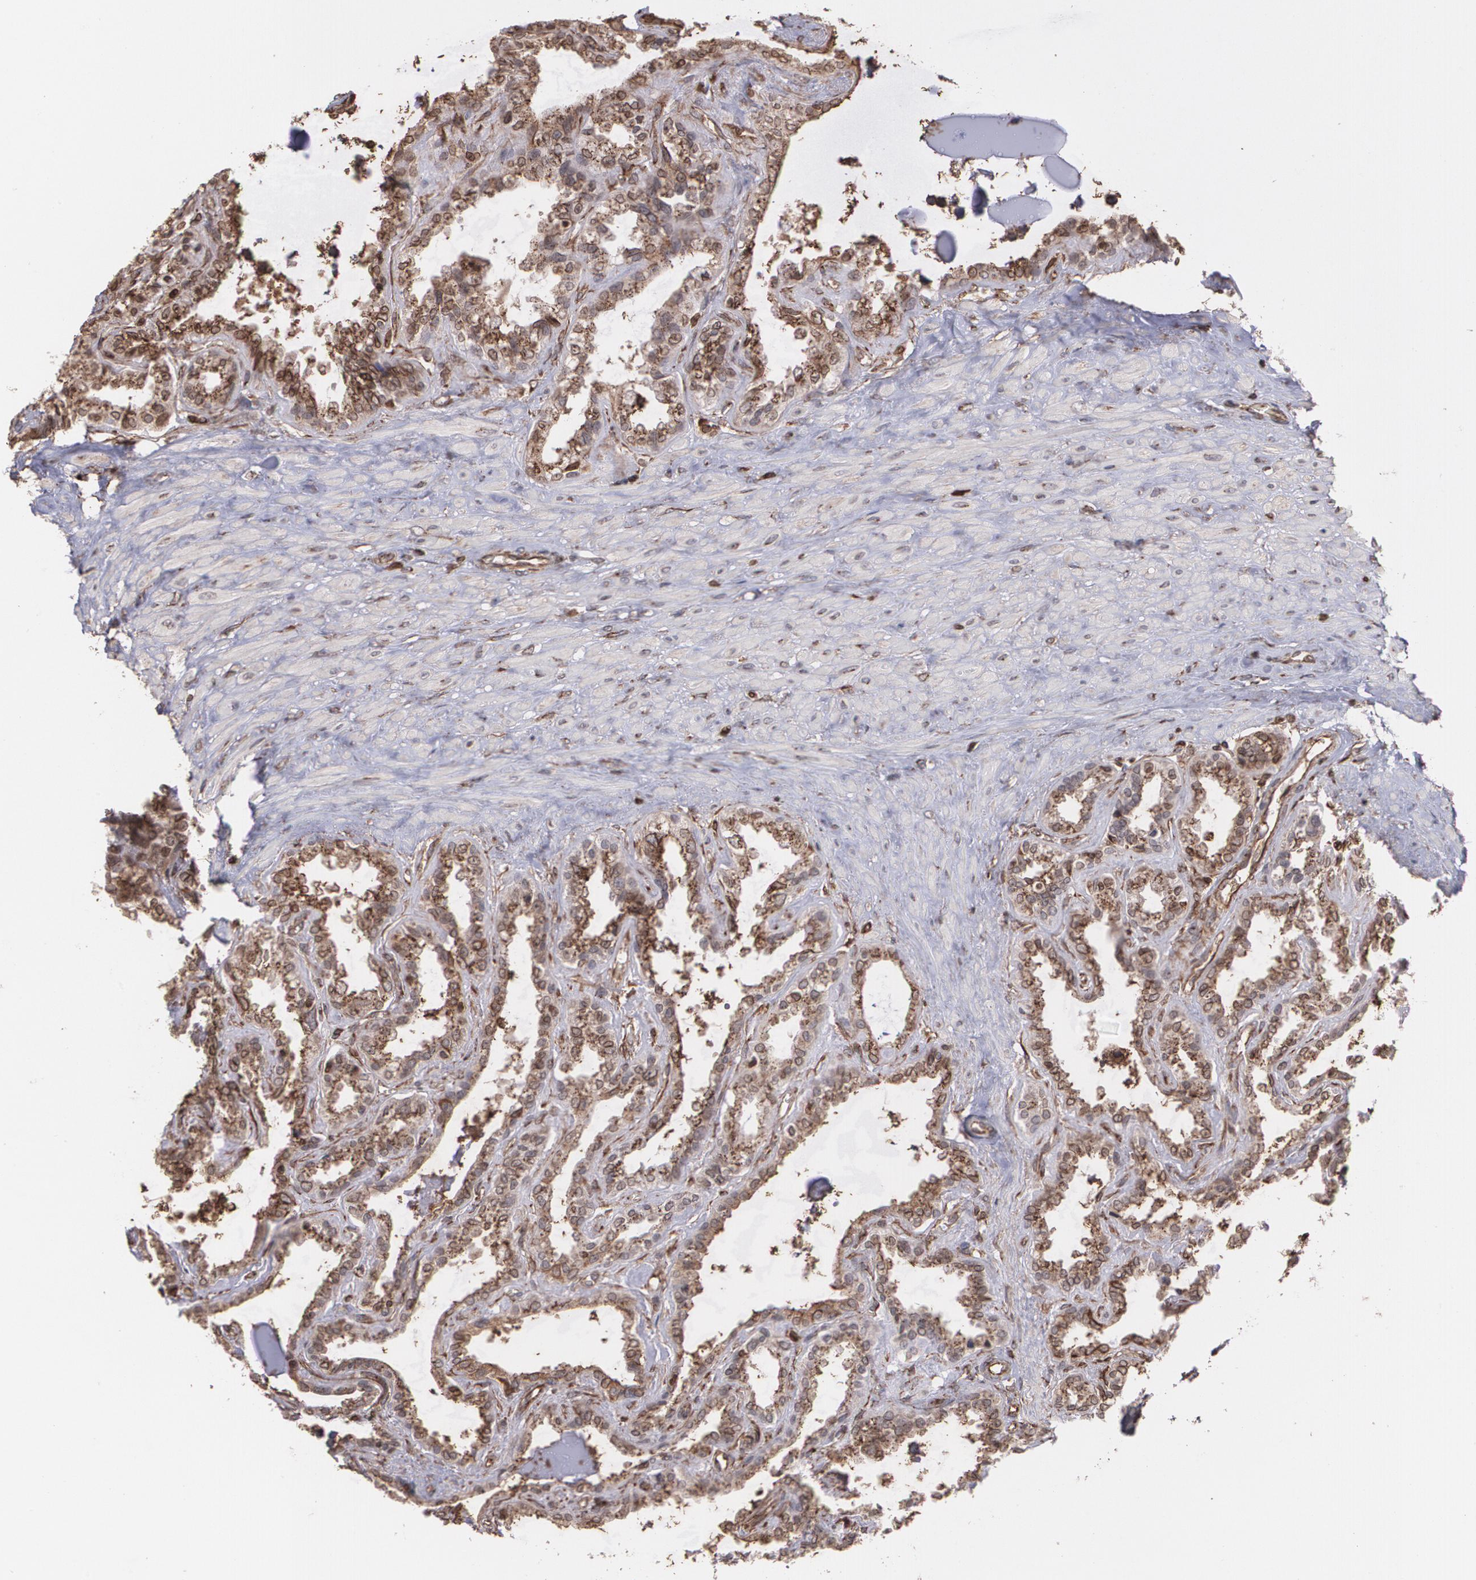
{"staining": {"intensity": "moderate", "quantity": ">75%", "location": "cytoplasmic/membranous"}, "tissue": "seminal vesicle", "cell_type": "Glandular cells", "image_type": "normal", "snomed": [{"axis": "morphology", "description": "Normal tissue, NOS"}, {"axis": "morphology", "description": "Inflammation, NOS"}, {"axis": "topography", "description": "Urinary bladder"}, {"axis": "topography", "description": "Prostate"}, {"axis": "topography", "description": "Seminal veicle"}], "caption": "High-magnification brightfield microscopy of unremarkable seminal vesicle stained with DAB (3,3'-diaminobenzidine) (brown) and counterstained with hematoxylin (blue). glandular cells exhibit moderate cytoplasmic/membranous expression is present in approximately>75% of cells. The protein of interest is shown in brown color, while the nuclei are stained blue.", "gene": "TRIP11", "patient": {"sex": "male", "age": 82}}